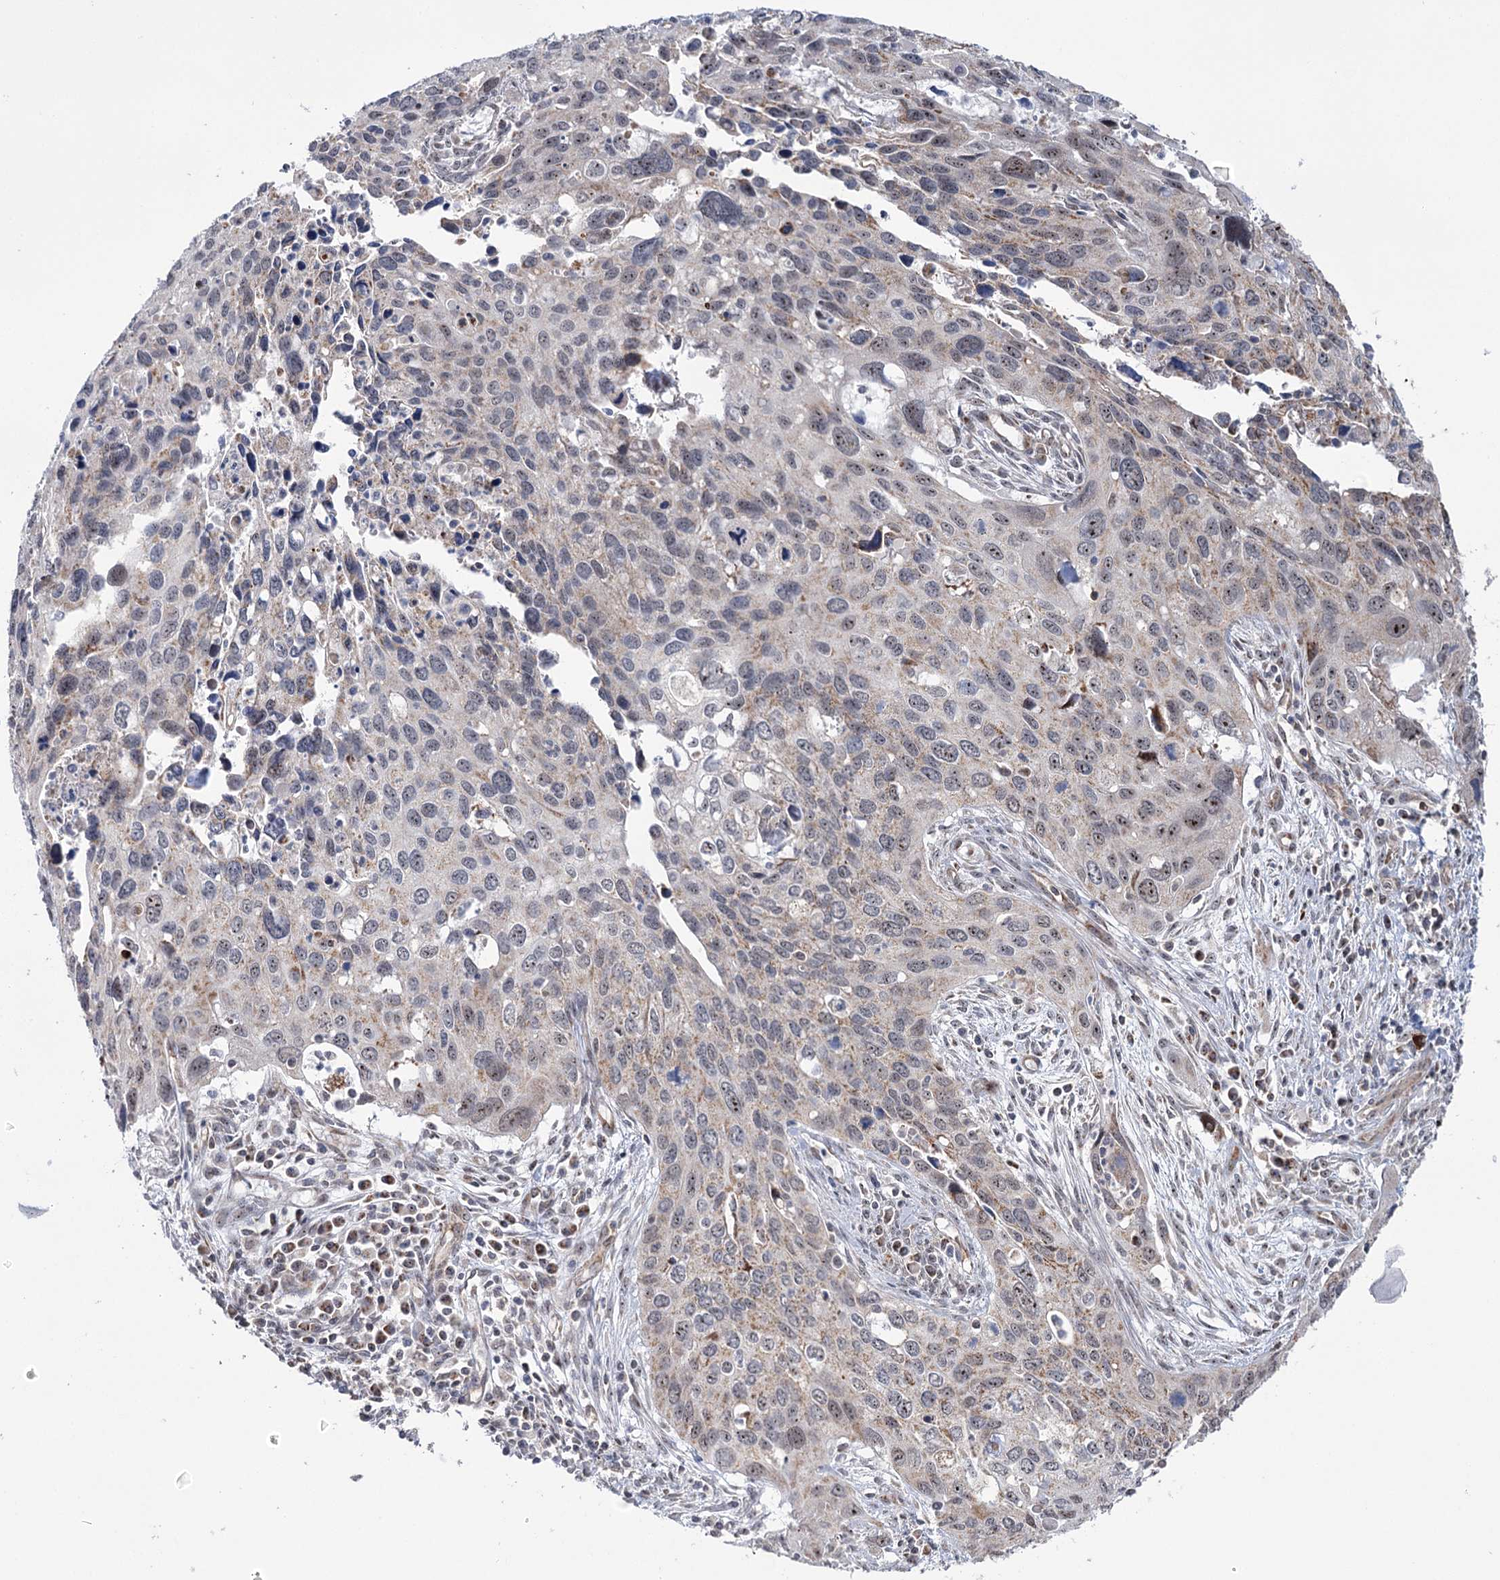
{"staining": {"intensity": "moderate", "quantity": "<25%", "location": "nuclear"}, "tissue": "cervical cancer", "cell_type": "Tumor cells", "image_type": "cancer", "snomed": [{"axis": "morphology", "description": "Squamous cell carcinoma, NOS"}, {"axis": "topography", "description": "Cervix"}], "caption": "Immunohistochemical staining of cervical squamous cell carcinoma demonstrates moderate nuclear protein staining in approximately <25% of tumor cells.", "gene": "STEEP1", "patient": {"sex": "female", "age": 55}}